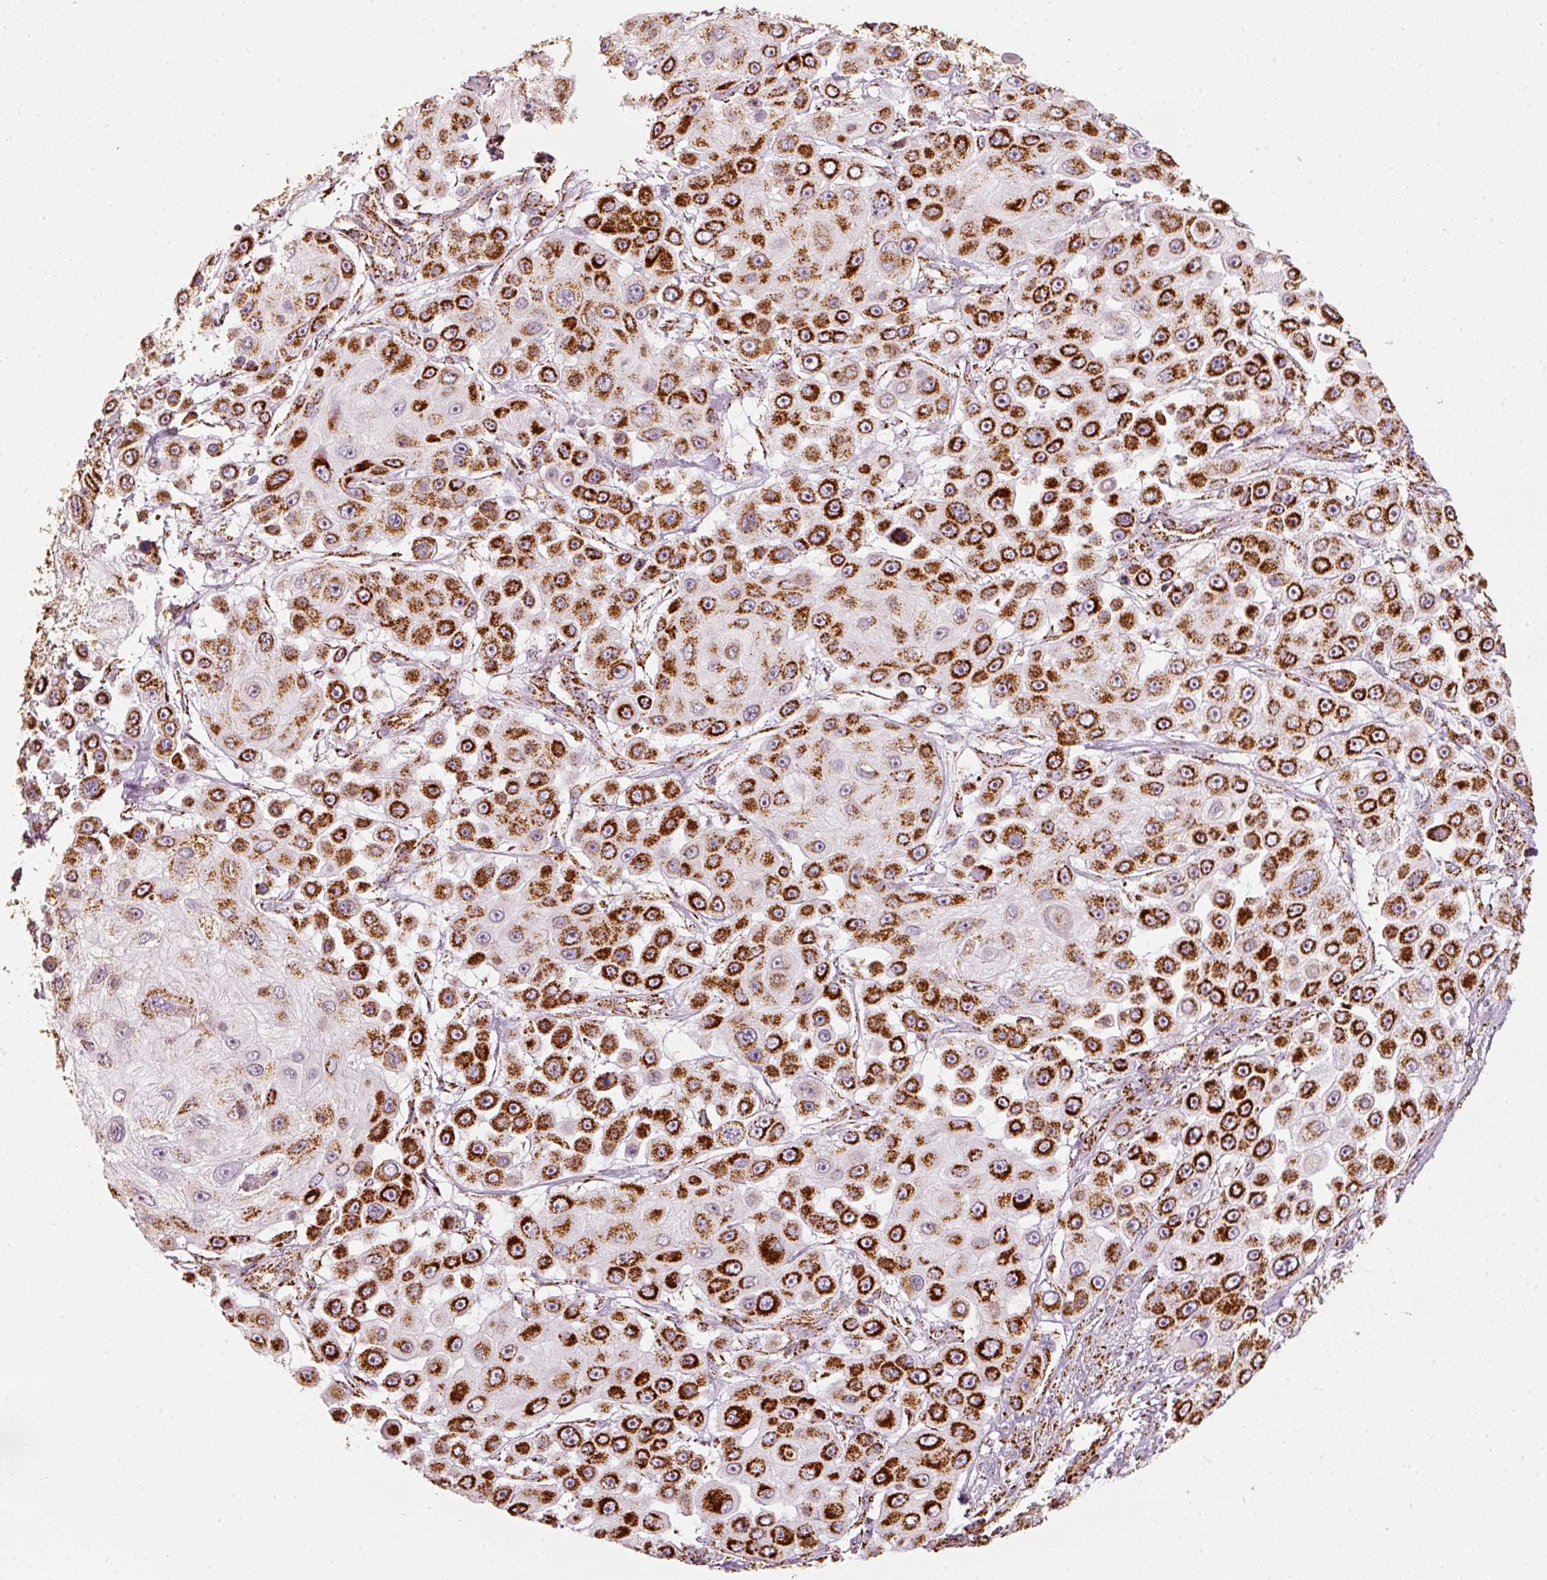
{"staining": {"intensity": "strong", "quantity": ">75%", "location": "cytoplasmic/membranous"}, "tissue": "skin cancer", "cell_type": "Tumor cells", "image_type": "cancer", "snomed": [{"axis": "morphology", "description": "Squamous cell carcinoma, NOS"}, {"axis": "topography", "description": "Skin"}], "caption": "Squamous cell carcinoma (skin) stained for a protein exhibits strong cytoplasmic/membranous positivity in tumor cells. (Brightfield microscopy of DAB IHC at high magnification).", "gene": "UQCRC1", "patient": {"sex": "male", "age": 67}}